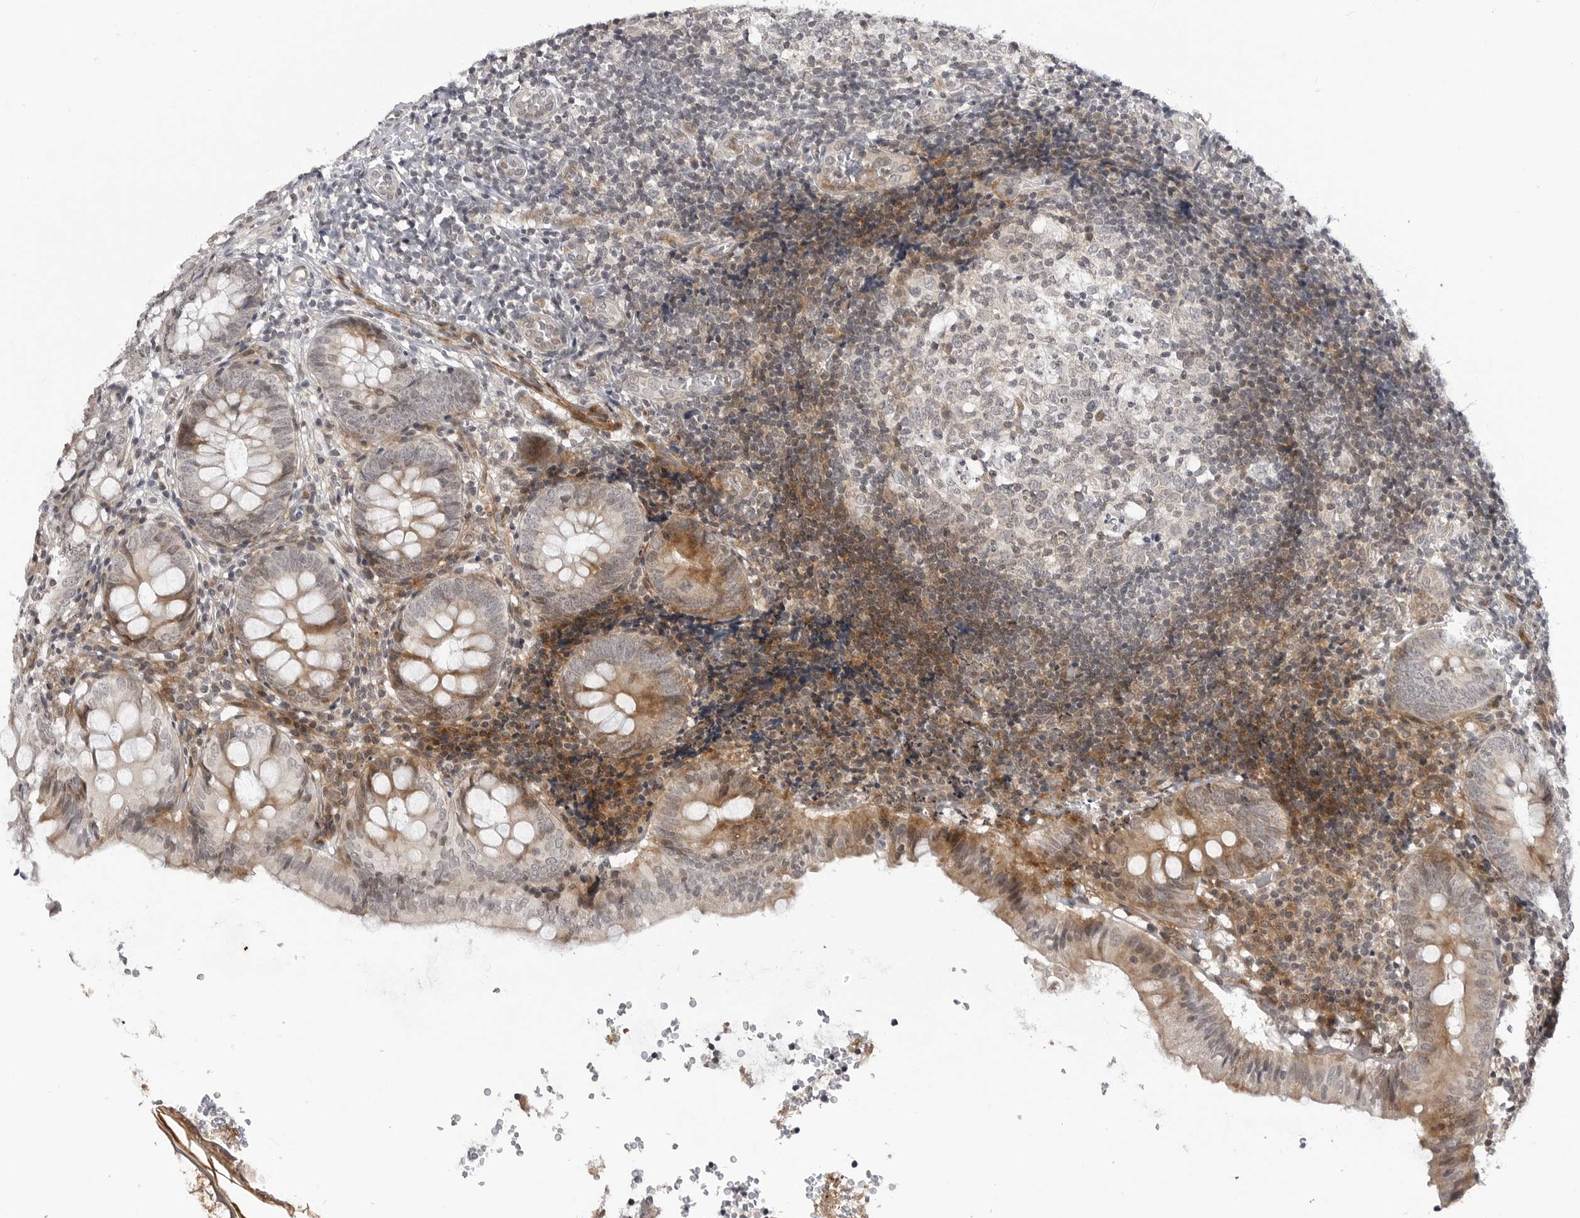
{"staining": {"intensity": "moderate", "quantity": "<25%", "location": "cytoplasmic/membranous"}, "tissue": "appendix", "cell_type": "Glandular cells", "image_type": "normal", "snomed": [{"axis": "morphology", "description": "Normal tissue, NOS"}, {"axis": "topography", "description": "Appendix"}], "caption": "About <25% of glandular cells in unremarkable human appendix demonstrate moderate cytoplasmic/membranous protein expression as visualized by brown immunohistochemical staining.", "gene": "ADAMTS5", "patient": {"sex": "male", "age": 8}}